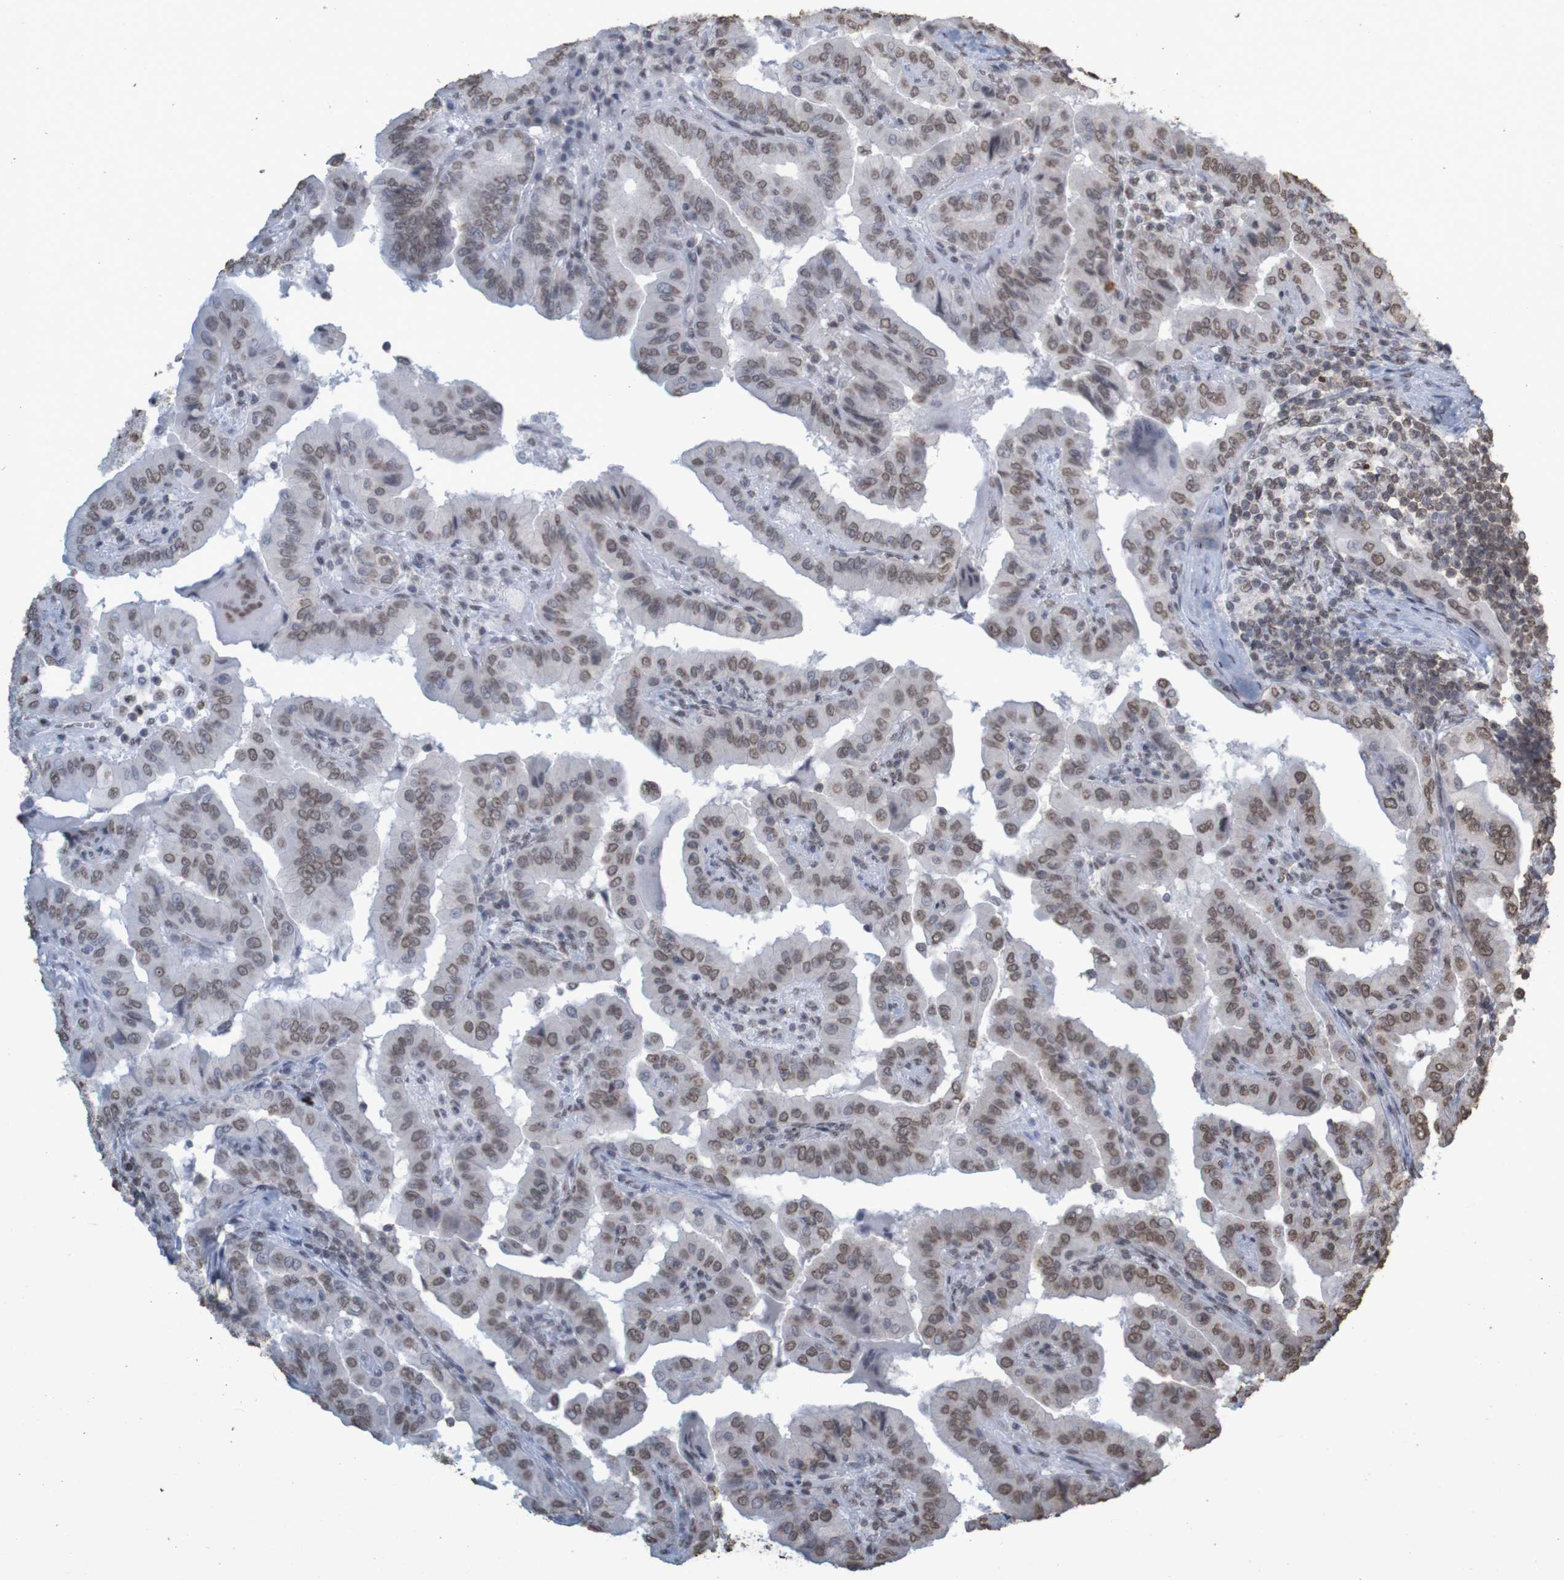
{"staining": {"intensity": "weak", "quantity": ">75%", "location": "nuclear"}, "tissue": "thyroid cancer", "cell_type": "Tumor cells", "image_type": "cancer", "snomed": [{"axis": "morphology", "description": "Papillary adenocarcinoma, NOS"}, {"axis": "topography", "description": "Thyroid gland"}], "caption": "Human thyroid cancer stained with a brown dye shows weak nuclear positive staining in about >75% of tumor cells.", "gene": "GFI1", "patient": {"sex": "male", "age": 33}}